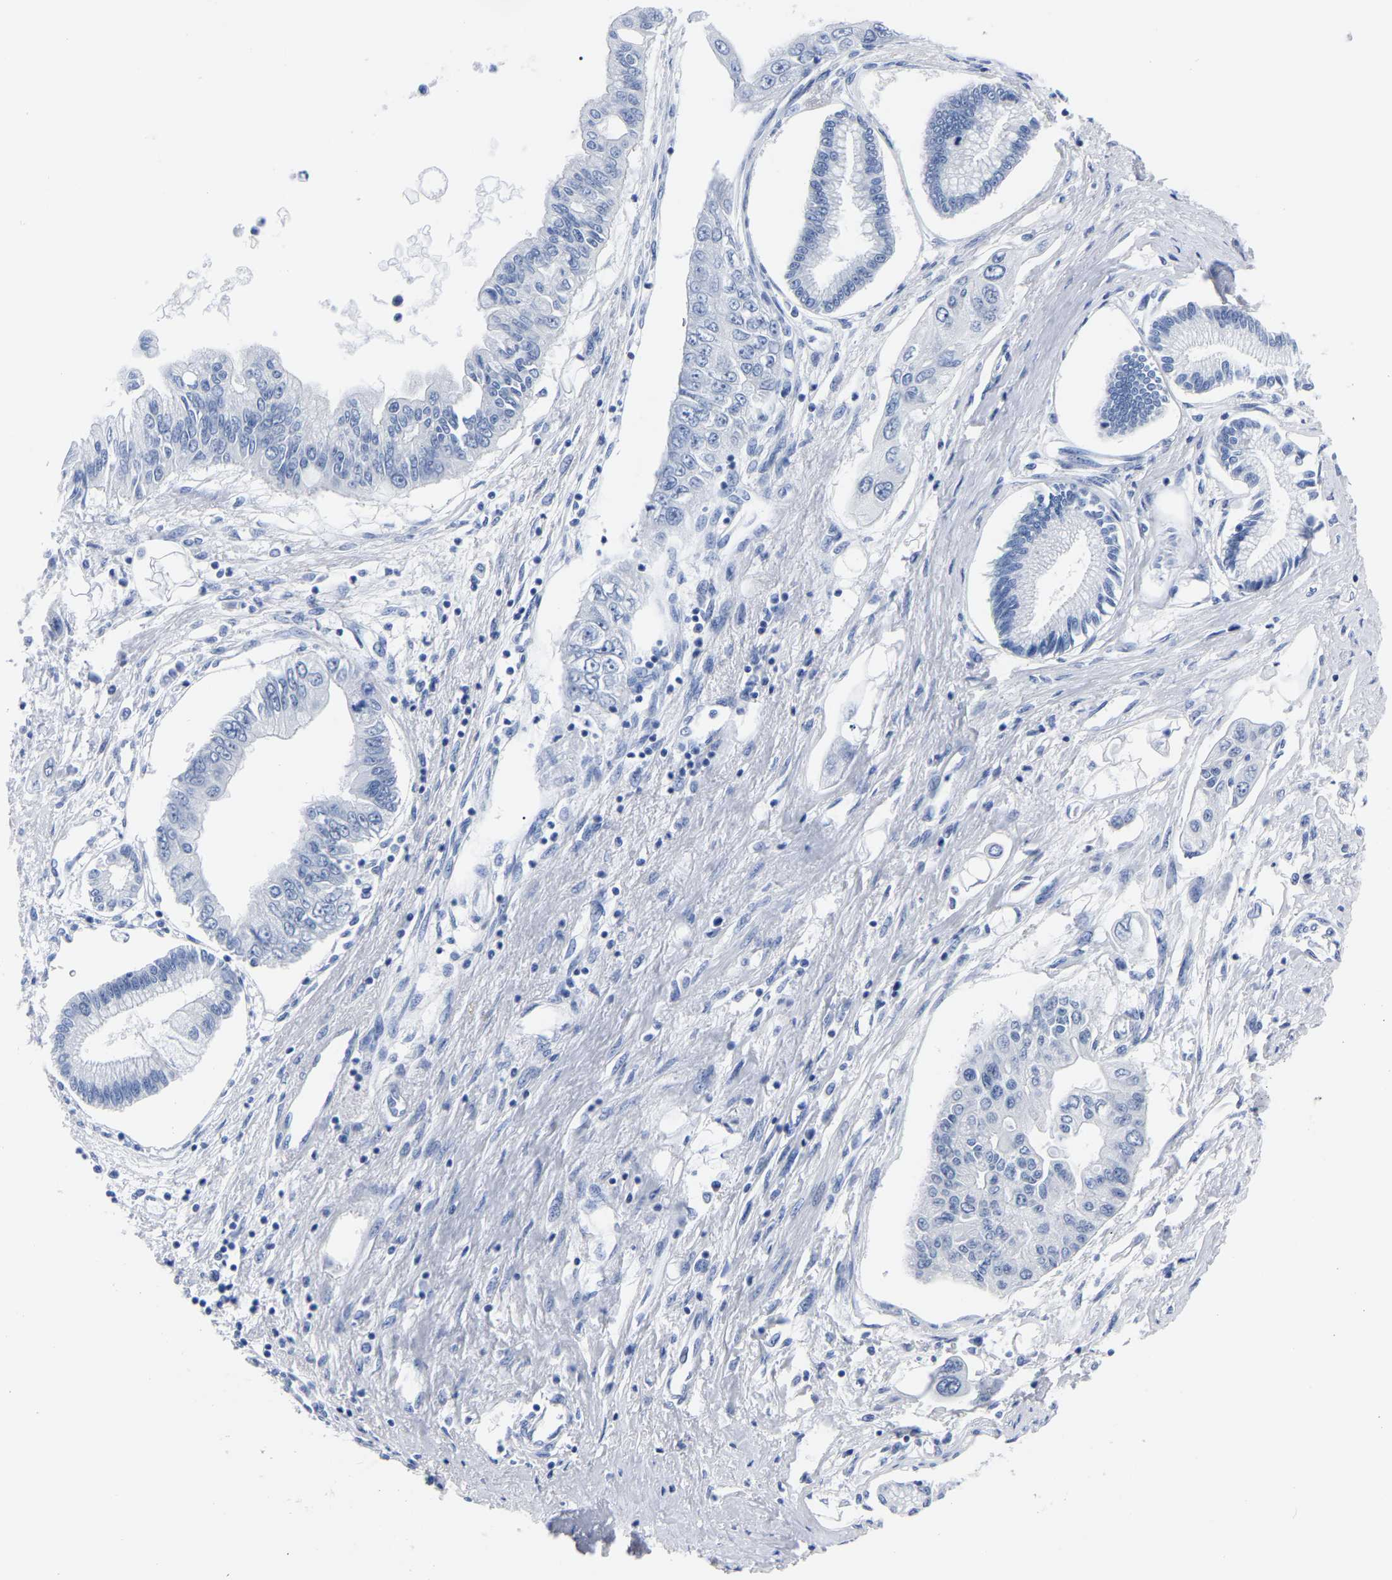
{"staining": {"intensity": "negative", "quantity": "none", "location": "none"}, "tissue": "pancreatic cancer", "cell_type": "Tumor cells", "image_type": "cancer", "snomed": [{"axis": "morphology", "description": "Adenocarcinoma, NOS"}, {"axis": "topography", "description": "Pancreas"}], "caption": "Histopathology image shows no protein staining in tumor cells of pancreatic adenocarcinoma tissue. (DAB (3,3'-diaminobenzidine) immunohistochemistry (IHC), high magnification).", "gene": "IMPG2", "patient": {"sex": "female", "age": 77}}